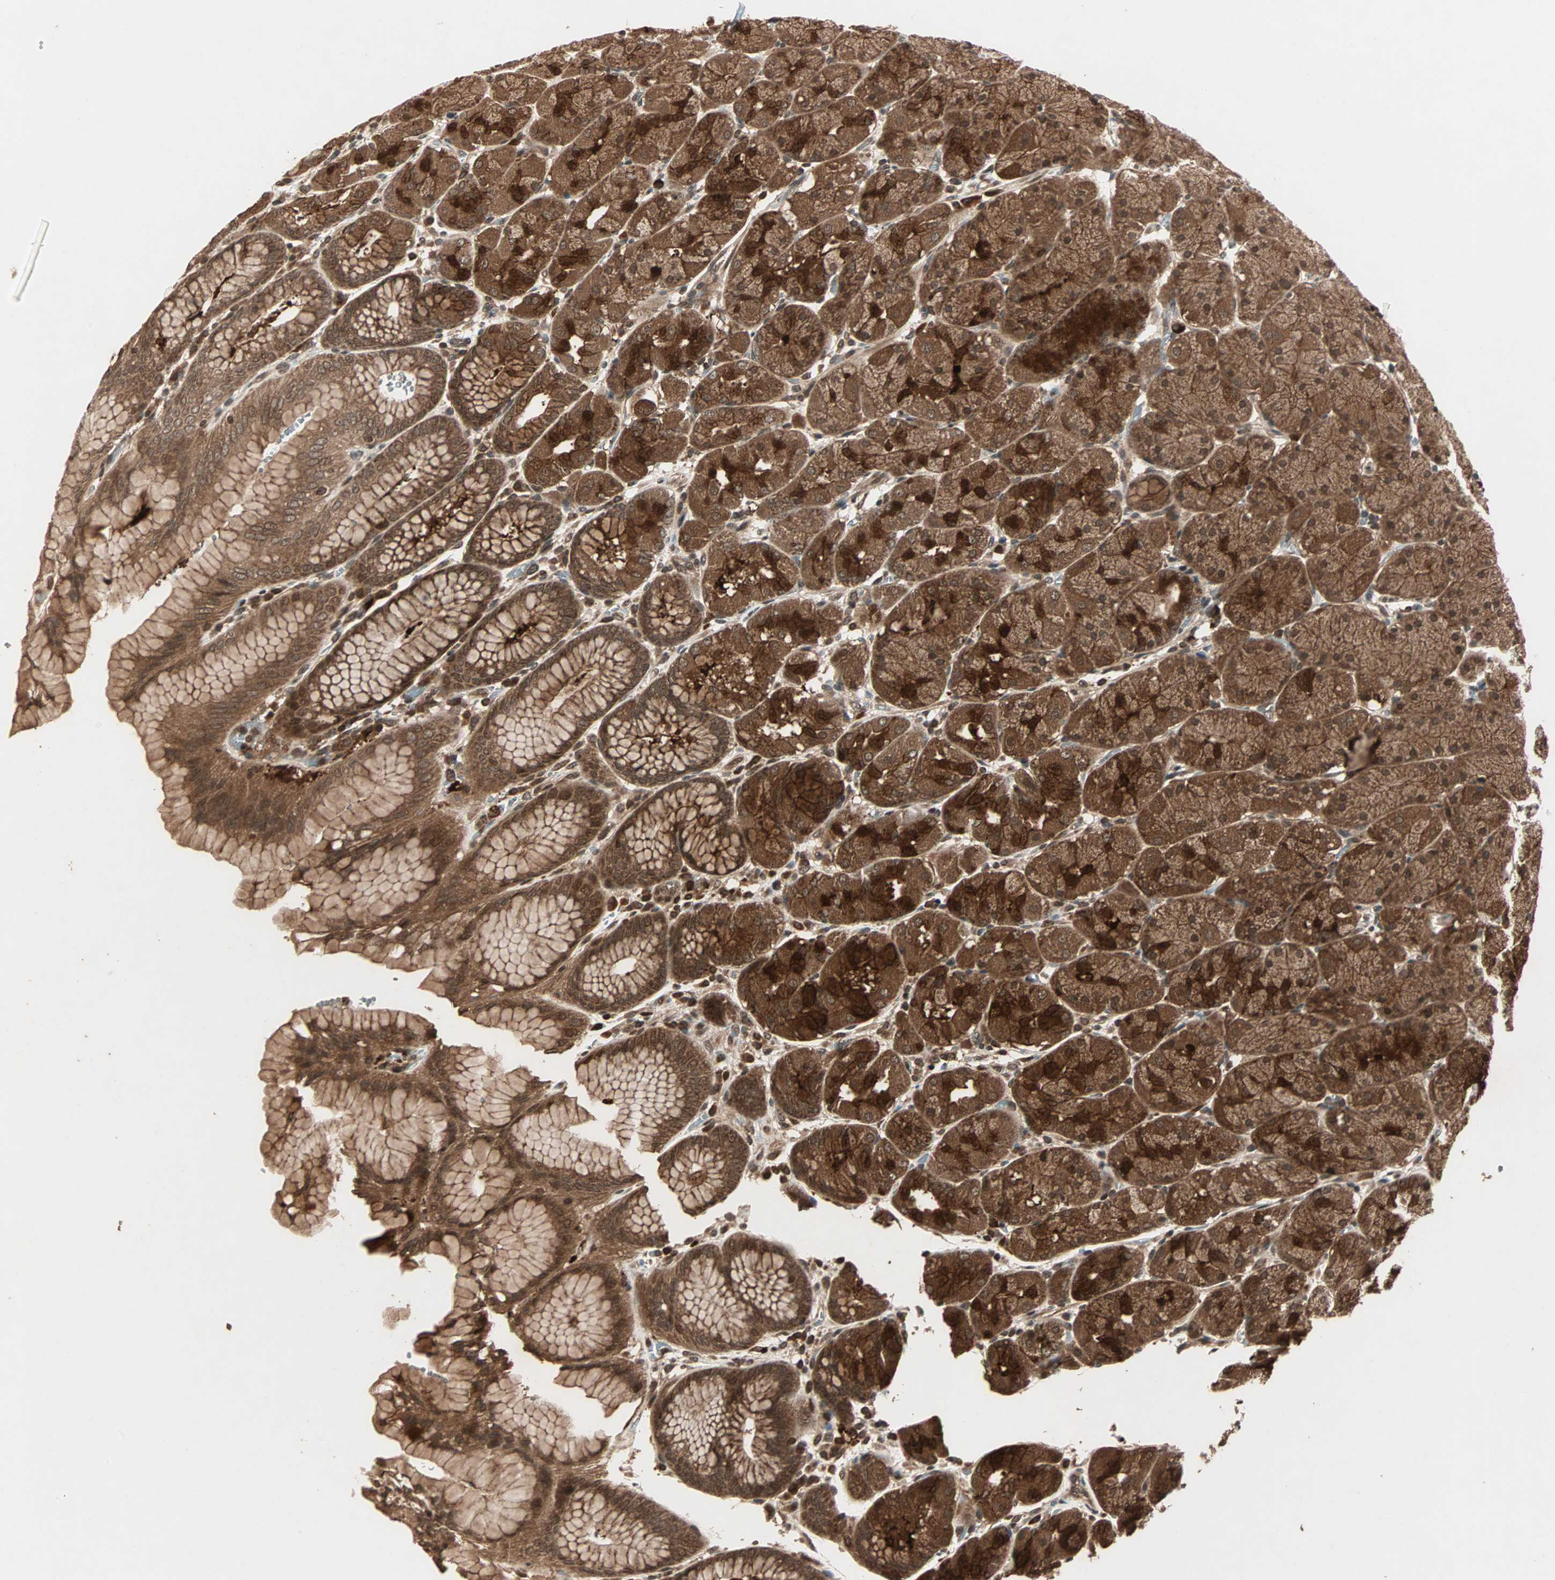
{"staining": {"intensity": "strong", "quantity": ">75%", "location": "cytoplasmic/membranous"}, "tissue": "stomach", "cell_type": "Glandular cells", "image_type": "normal", "snomed": [{"axis": "morphology", "description": "Normal tissue, NOS"}, {"axis": "topography", "description": "Stomach, upper"}, {"axis": "topography", "description": "Stomach"}], "caption": "High-magnification brightfield microscopy of normal stomach stained with DAB (3,3'-diaminobenzidine) (brown) and counterstained with hematoxylin (blue). glandular cells exhibit strong cytoplasmic/membranous positivity is appreciated in about>75% of cells.", "gene": "RFFL", "patient": {"sex": "male", "age": 76}}